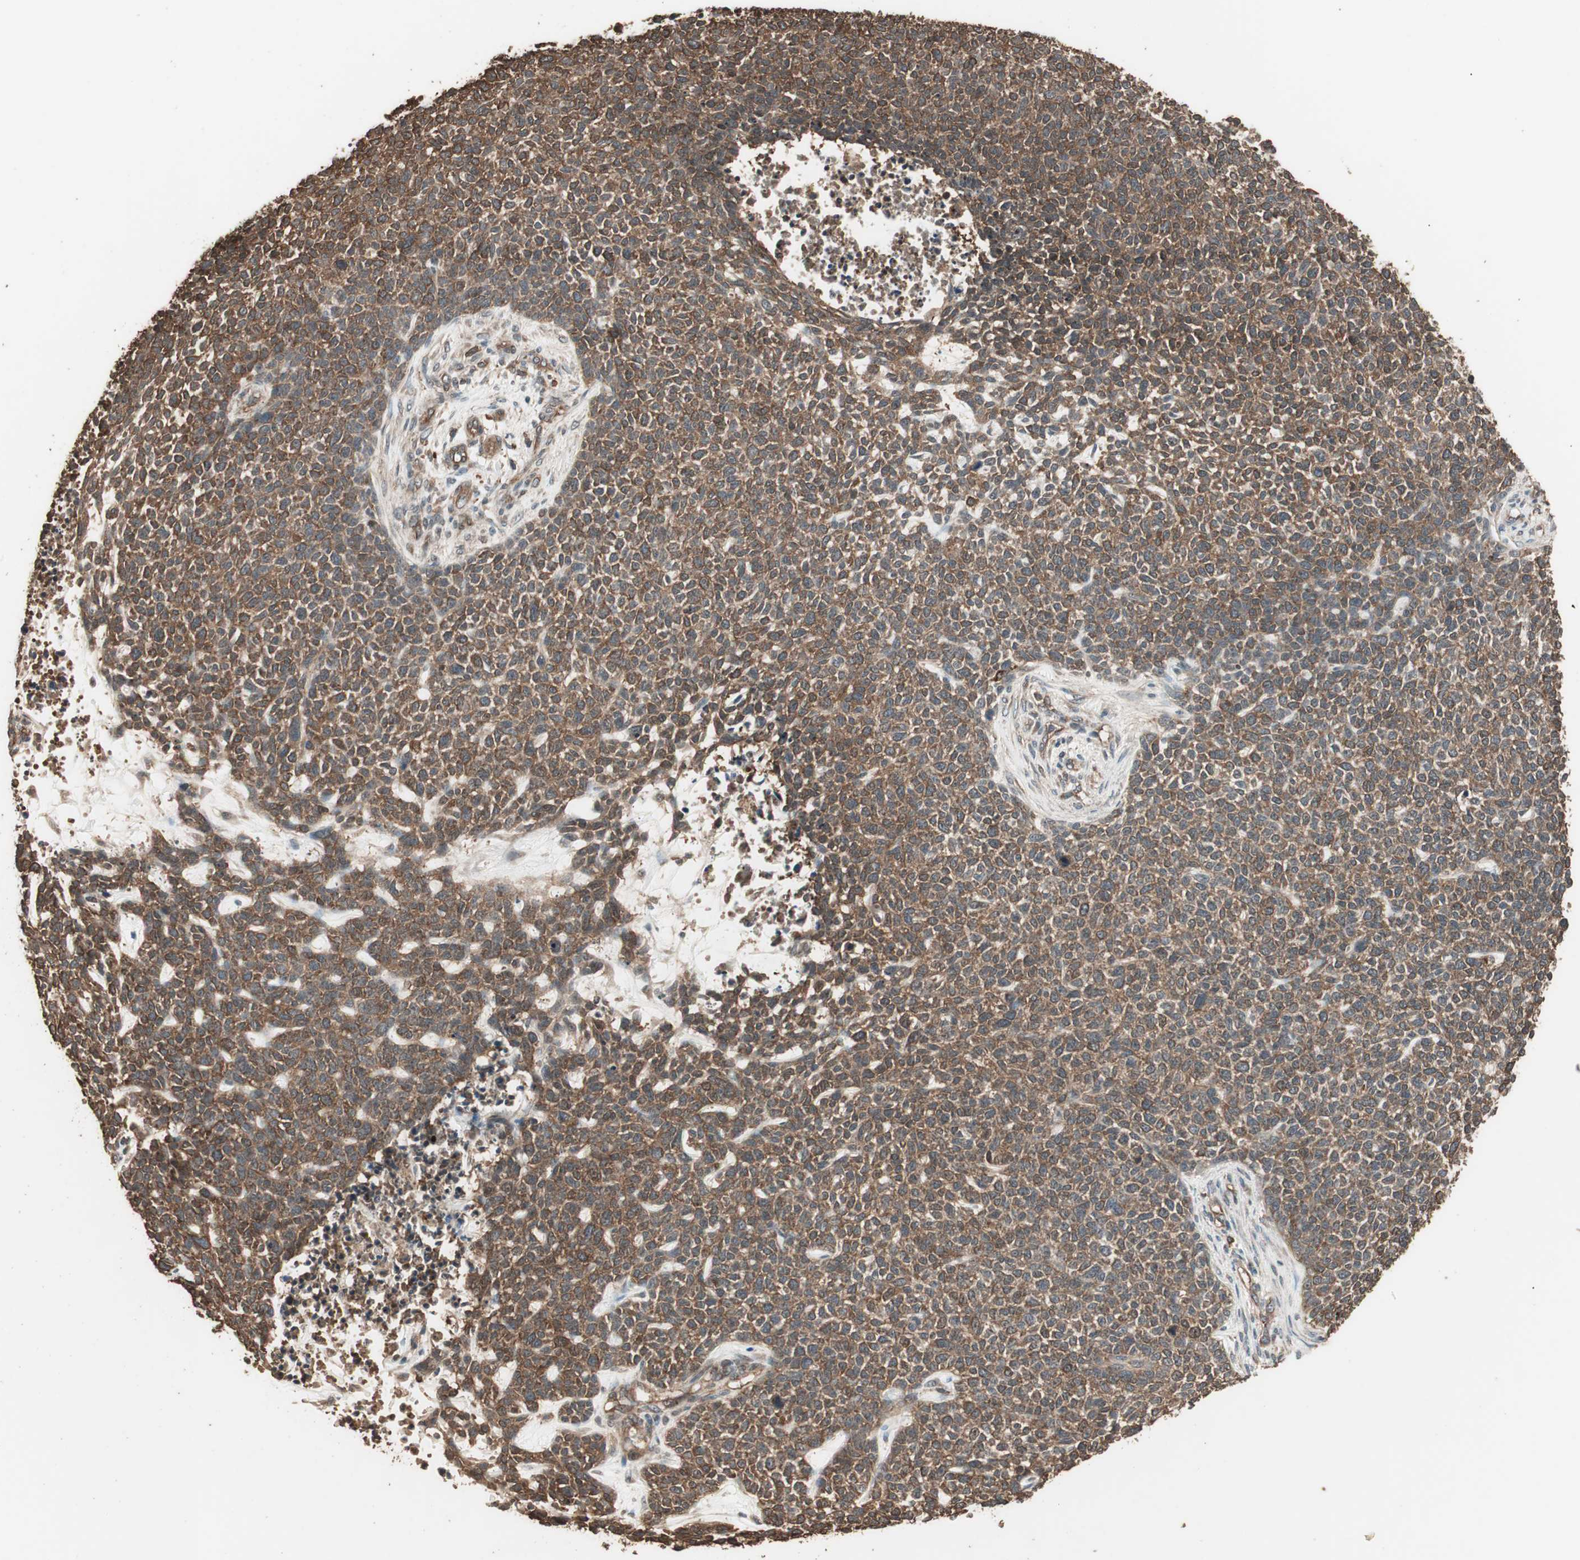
{"staining": {"intensity": "moderate", "quantity": ">75%", "location": "cytoplasmic/membranous"}, "tissue": "skin cancer", "cell_type": "Tumor cells", "image_type": "cancer", "snomed": [{"axis": "morphology", "description": "Basal cell carcinoma"}, {"axis": "topography", "description": "Skin"}], "caption": "Skin cancer (basal cell carcinoma) was stained to show a protein in brown. There is medium levels of moderate cytoplasmic/membranous expression in about >75% of tumor cells.", "gene": "CCN4", "patient": {"sex": "female", "age": 84}}